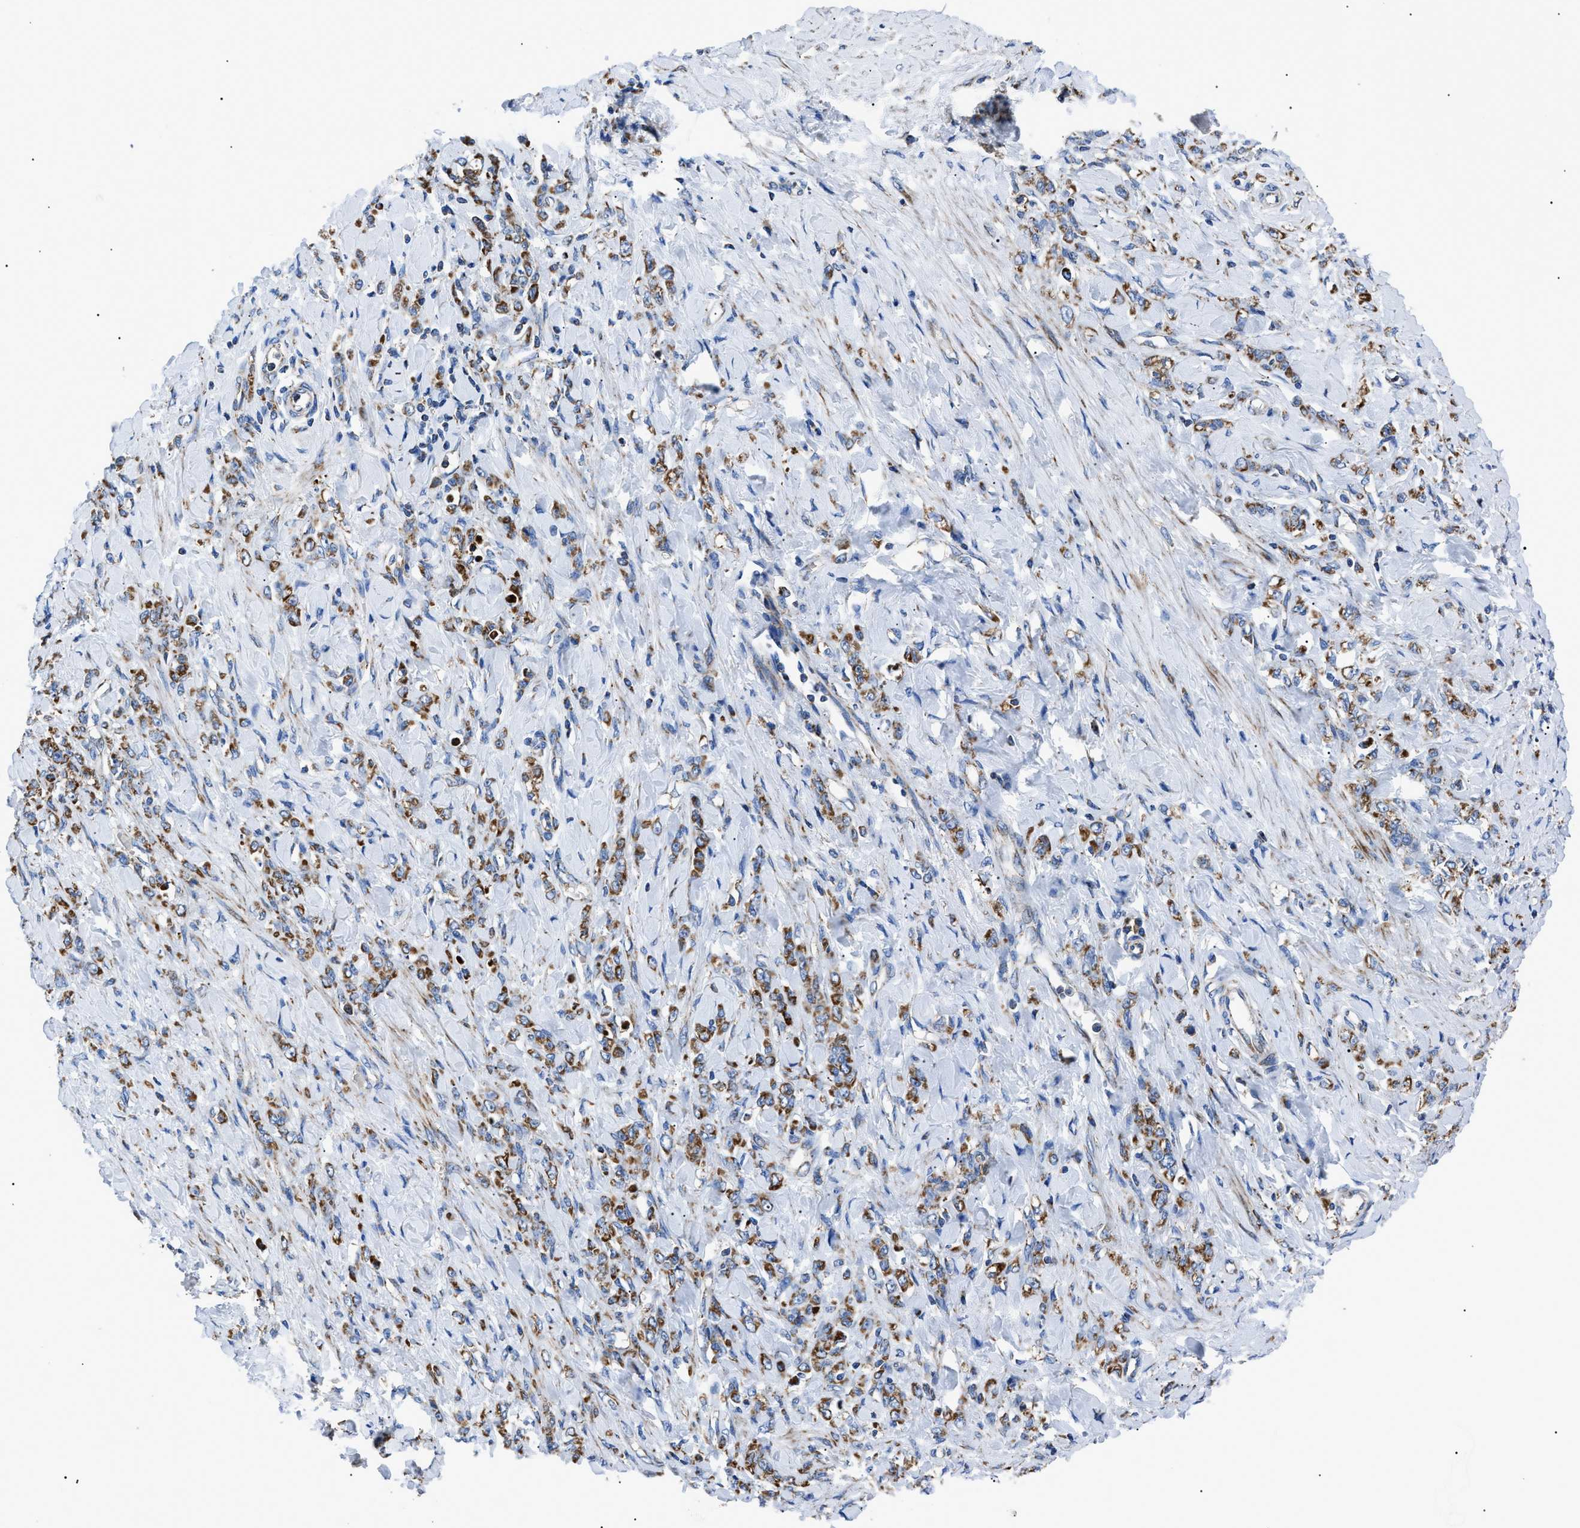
{"staining": {"intensity": "moderate", "quantity": ">75%", "location": "cytoplasmic/membranous"}, "tissue": "stomach cancer", "cell_type": "Tumor cells", "image_type": "cancer", "snomed": [{"axis": "morphology", "description": "Adenocarcinoma, NOS"}, {"axis": "topography", "description": "Stomach"}], "caption": "Immunohistochemistry (IHC) of human stomach adenocarcinoma reveals medium levels of moderate cytoplasmic/membranous staining in approximately >75% of tumor cells.", "gene": "PHB2", "patient": {"sex": "male", "age": 82}}